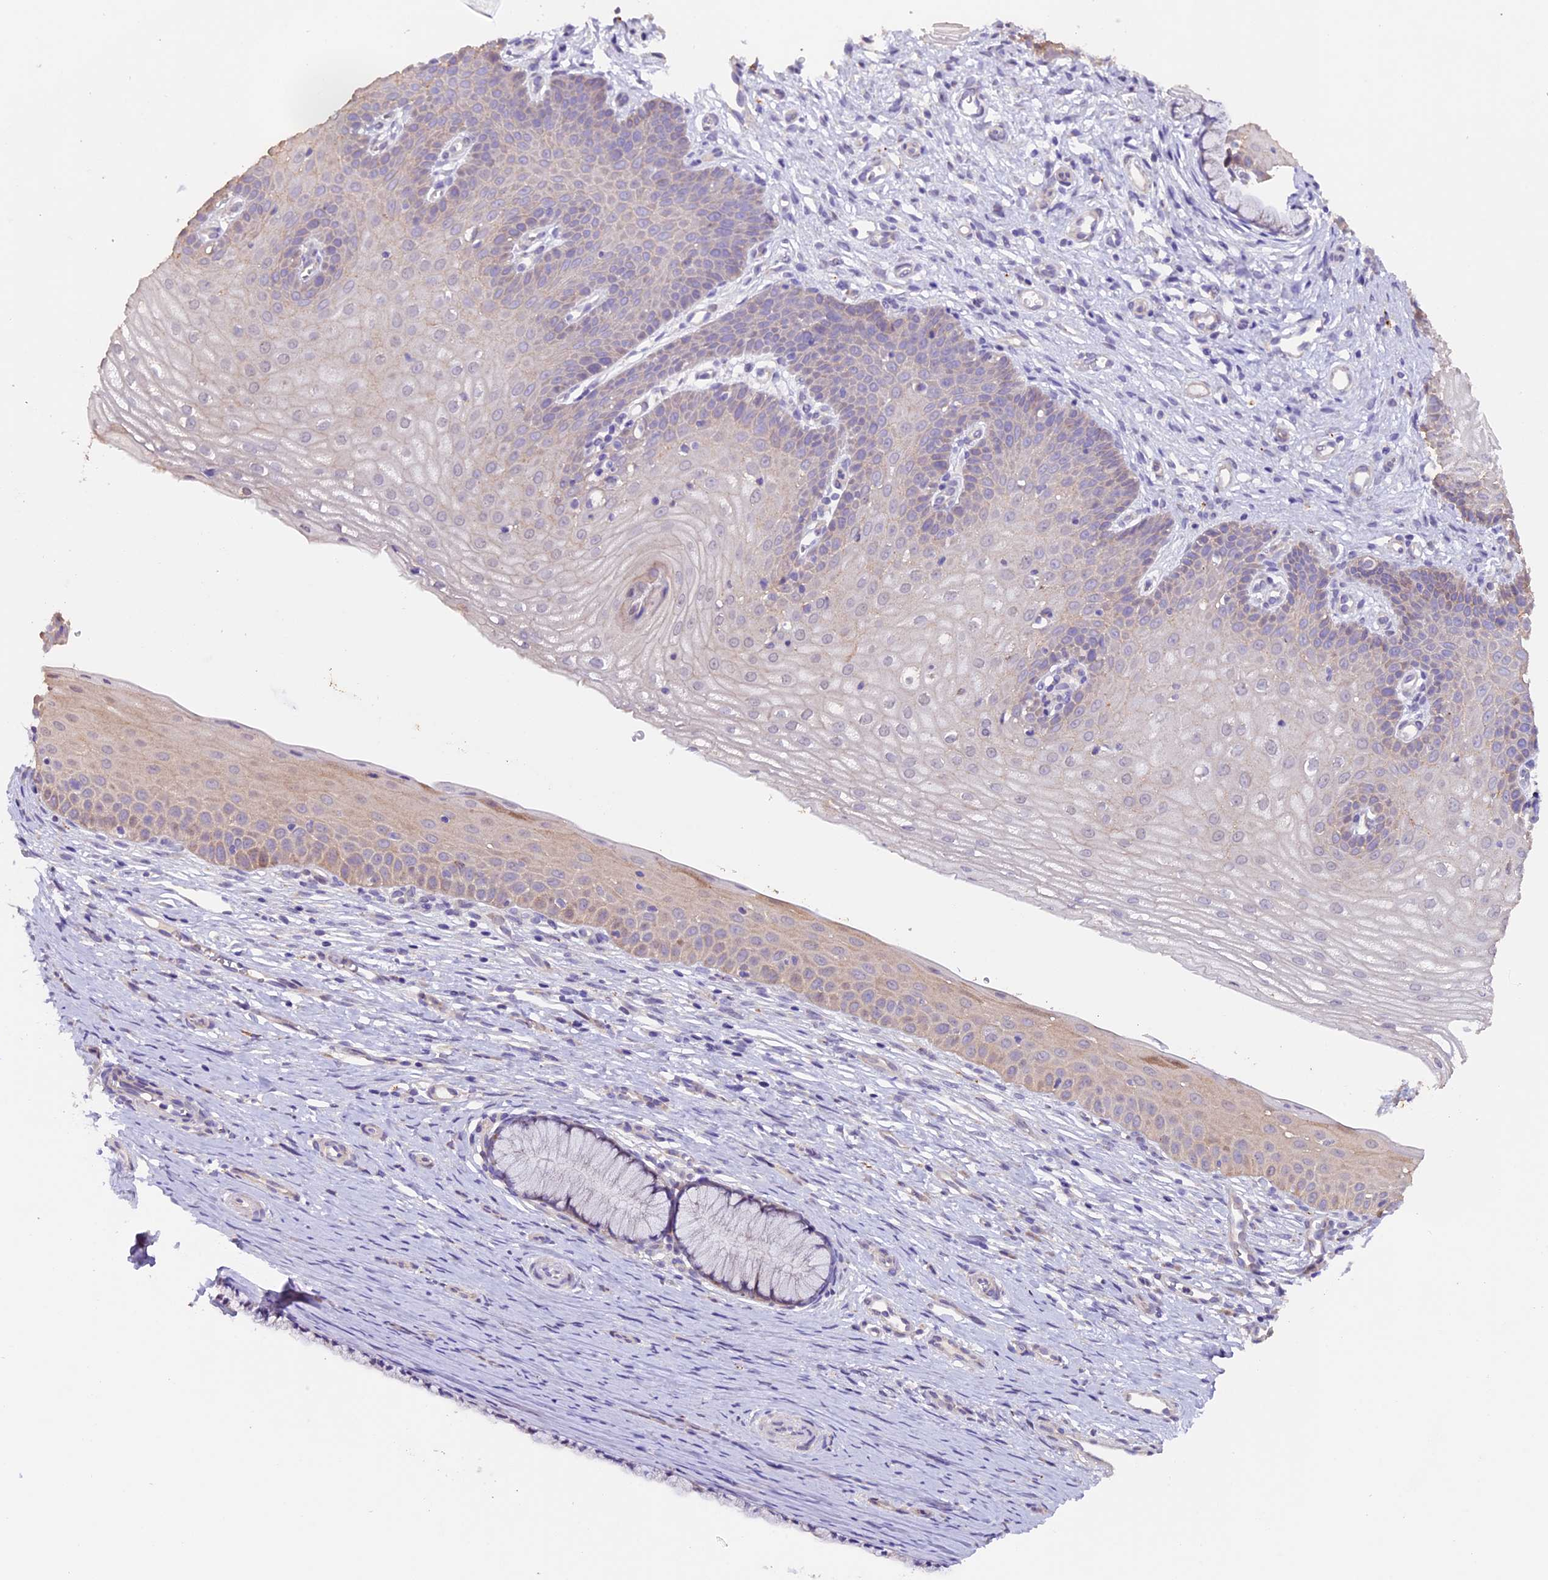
{"staining": {"intensity": "negative", "quantity": "none", "location": "none"}, "tissue": "cervix", "cell_type": "Glandular cells", "image_type": "normal", "snomed": [{"axis": "morphology", "description": "Normal tissue, NOS"}, {"axis": "topography", "description": "Cervix"}], "caption": "The micrograph shows no staining of glandular cells in benign cervix. (Brightfield microscopy of DAB immunohistochemistry (IHC) at high magnification).", "gene": "NCK2", "patient": {"sex": "female", "age": 36}}